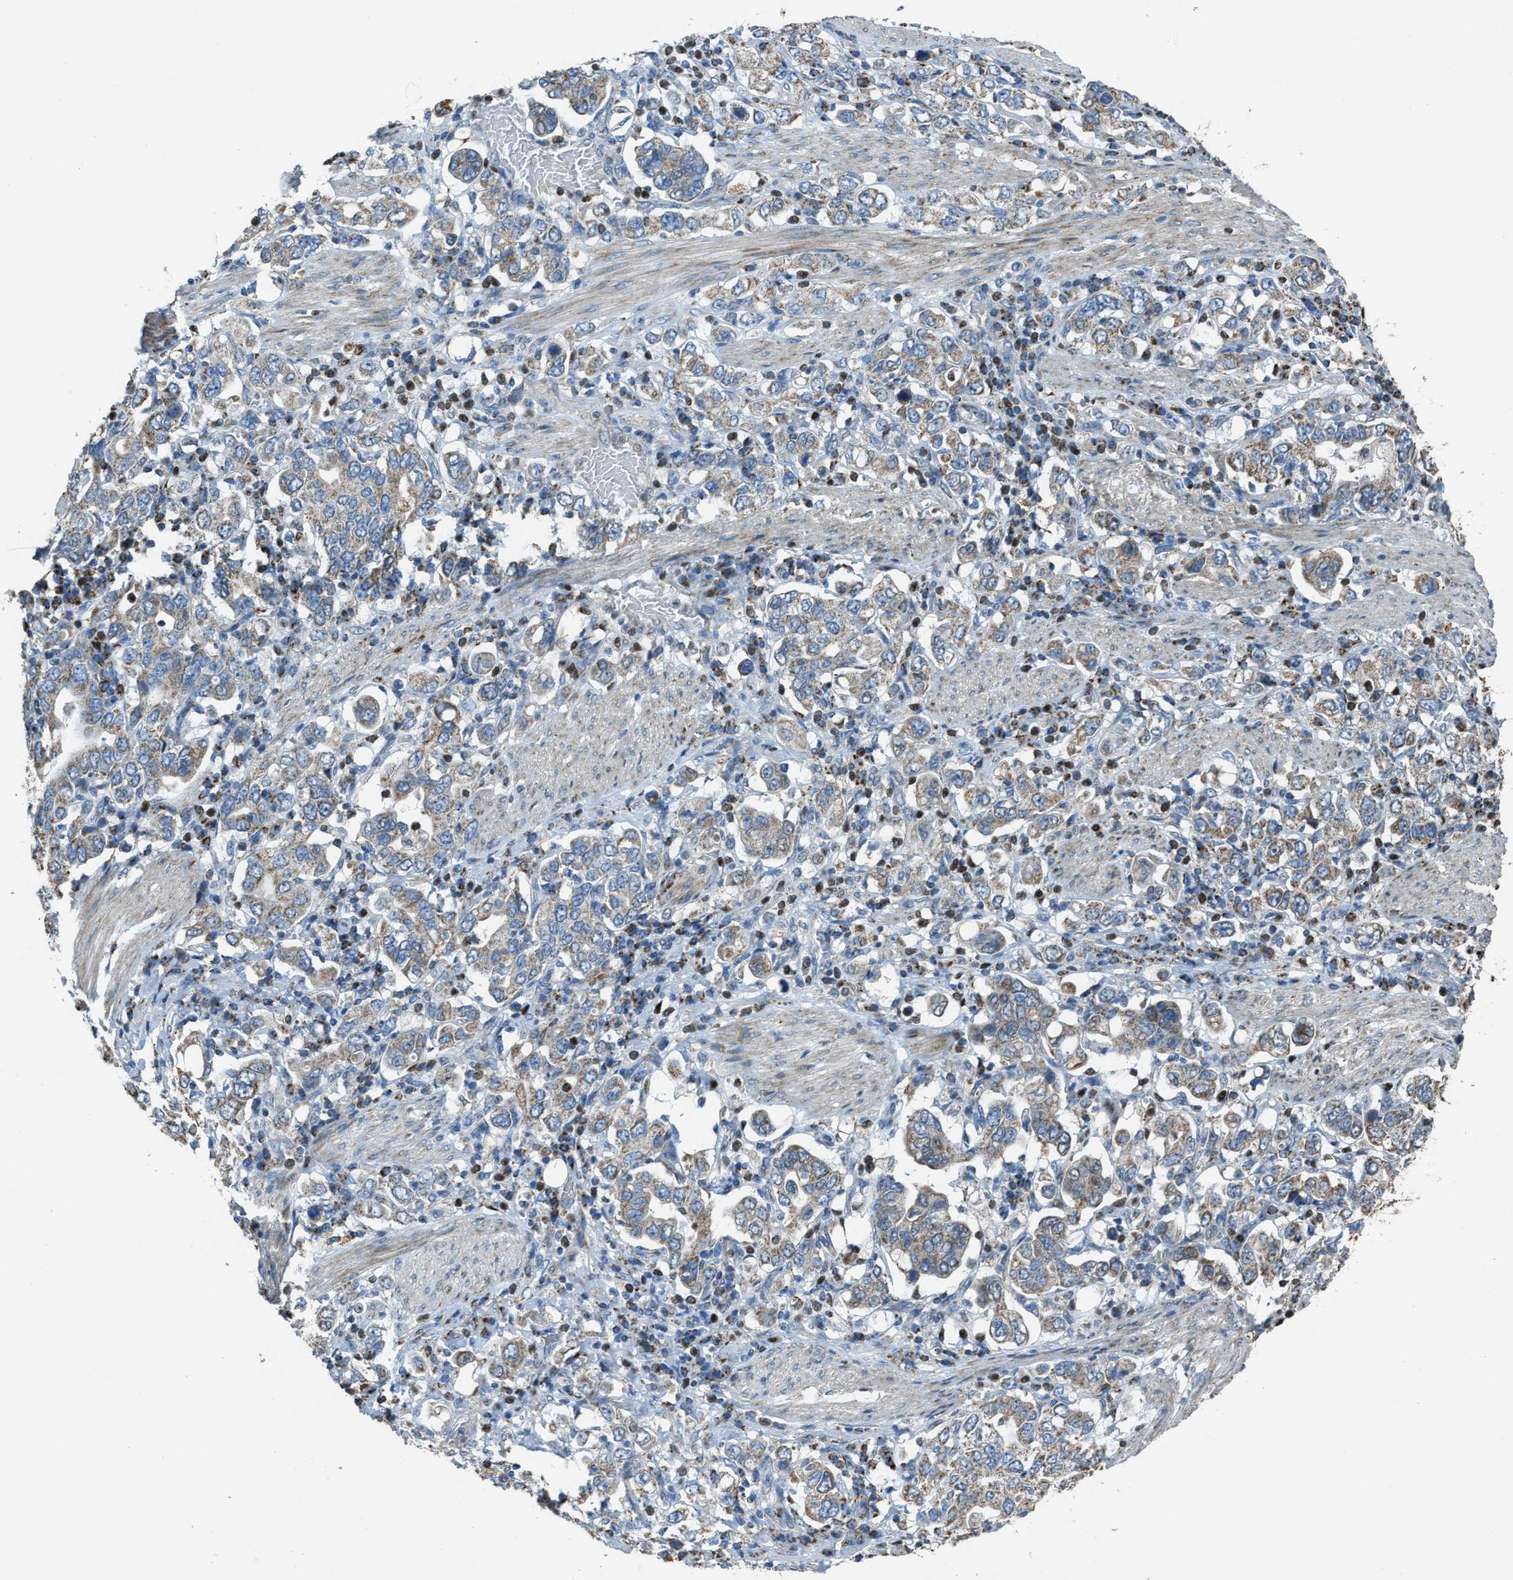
{"staining": {"intensity": "moderate", "quantity": ">75%", "location": "cytoplasmic/membranous"}, "tissue": "stomach cancer", "cell_type": "Tumor cells", "image_type": "cancer", "snomed": [{"axis": "morphology", "description": "Adenocarcinoma, NOS"}, {"axis": "topography", "description": "Stomach, upper"}], "caption": "Protein expression analysis of stomach cancer reveals moderate cytoplasmic/membranous positivity in approximately >75% of tumor cells. (Brightfield microscopy of DAB IHC at high magnification).", "gene": "SLC25A11", "patient": {"sex": "male", "age": 62}}